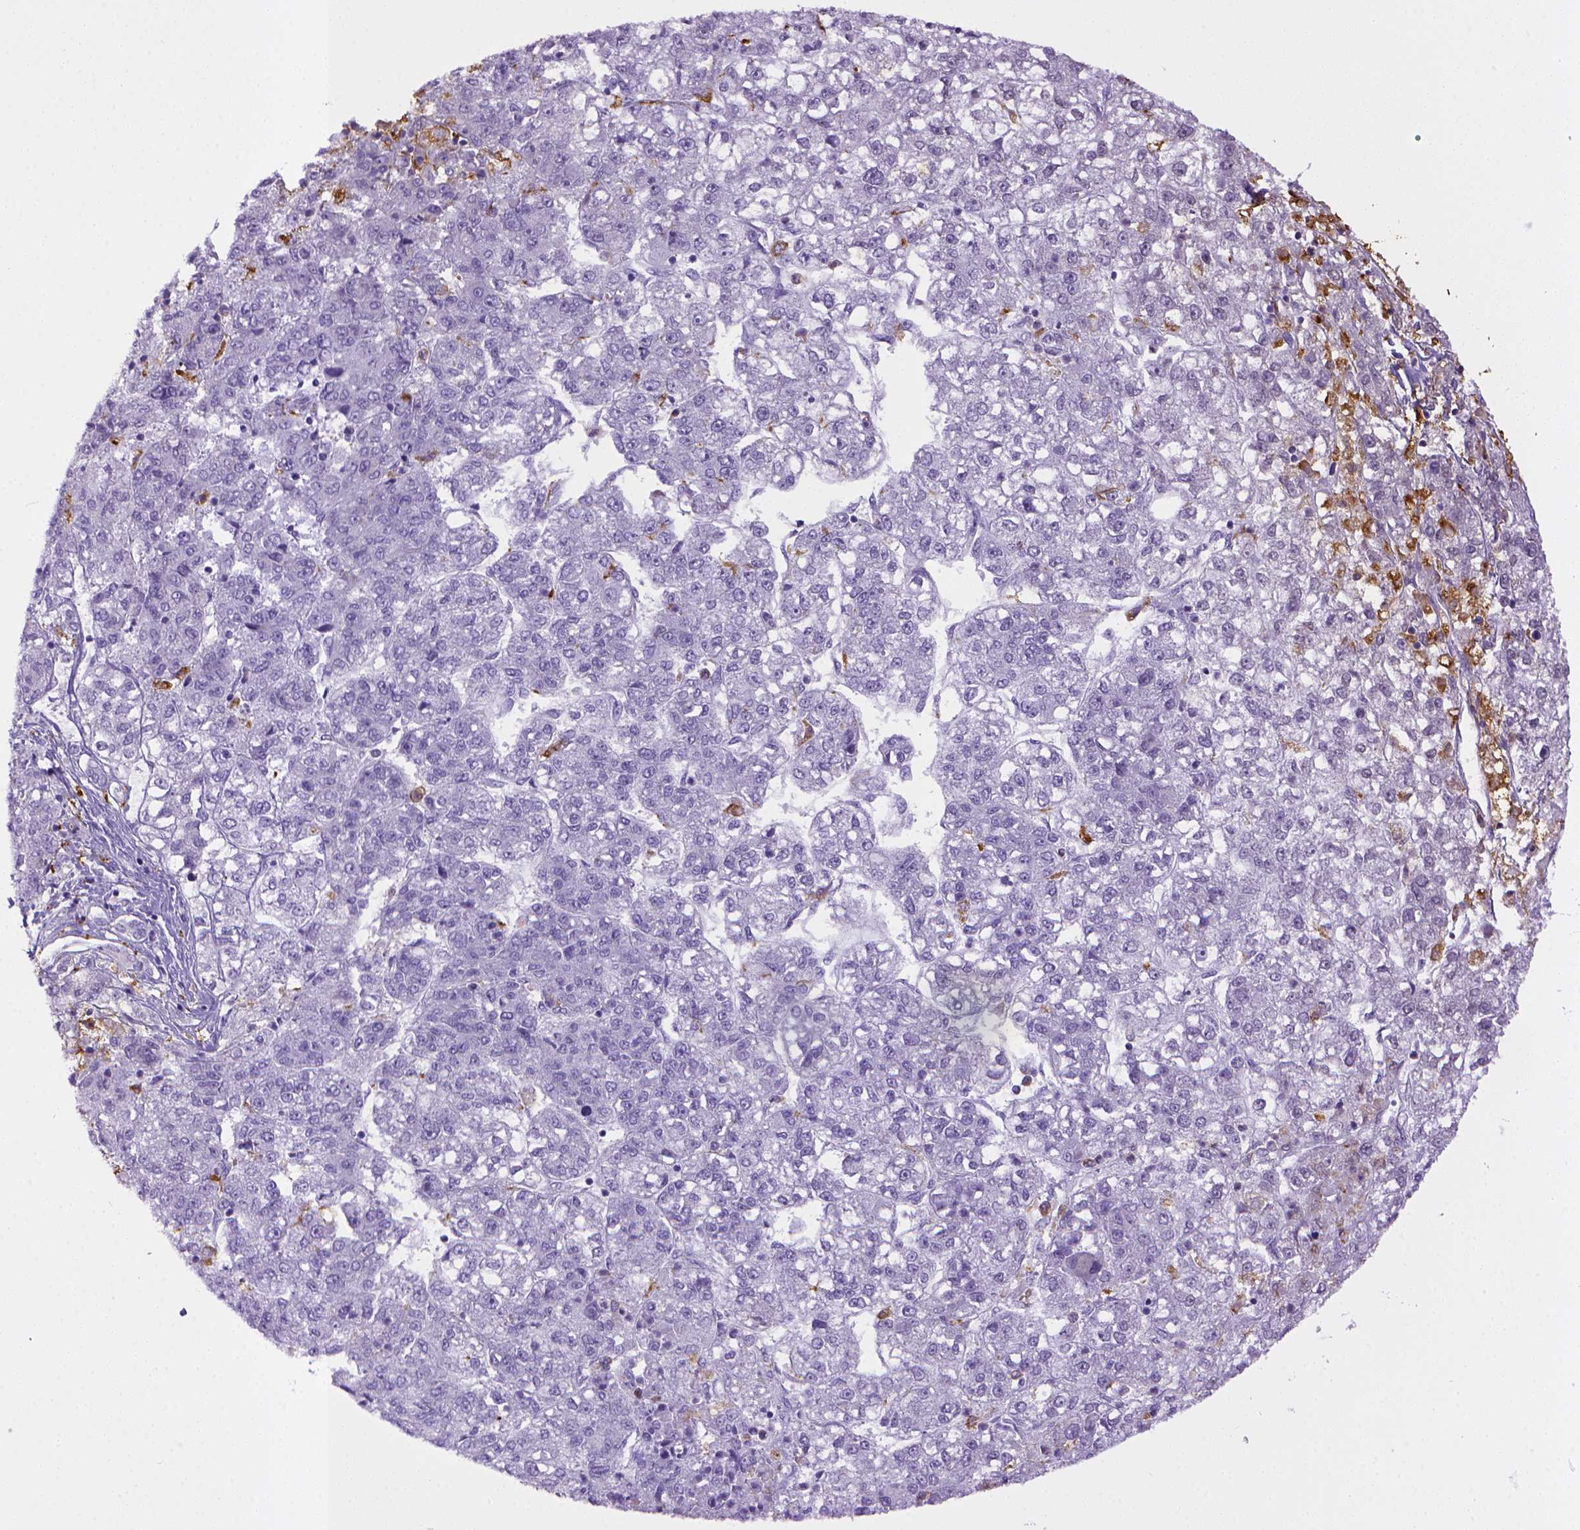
{"staining": {"intensity": "negative", "quantity": "none", "location": "none"}, "tissue": "liver cancer", "cell_type": "Tumor cells", "image_type": "cancer", "snomed": [{"axis": "morphology", "description": "Carcinoma, Hepatocellular, NOS"}, {"axis": "topography", "description": "Liver"}], "caption": "The image reveals no staining of tumor cells in liver hepatocellular carcinoma.", "gene": "CD68", "patient": {"sex": "male", "age": 56}}